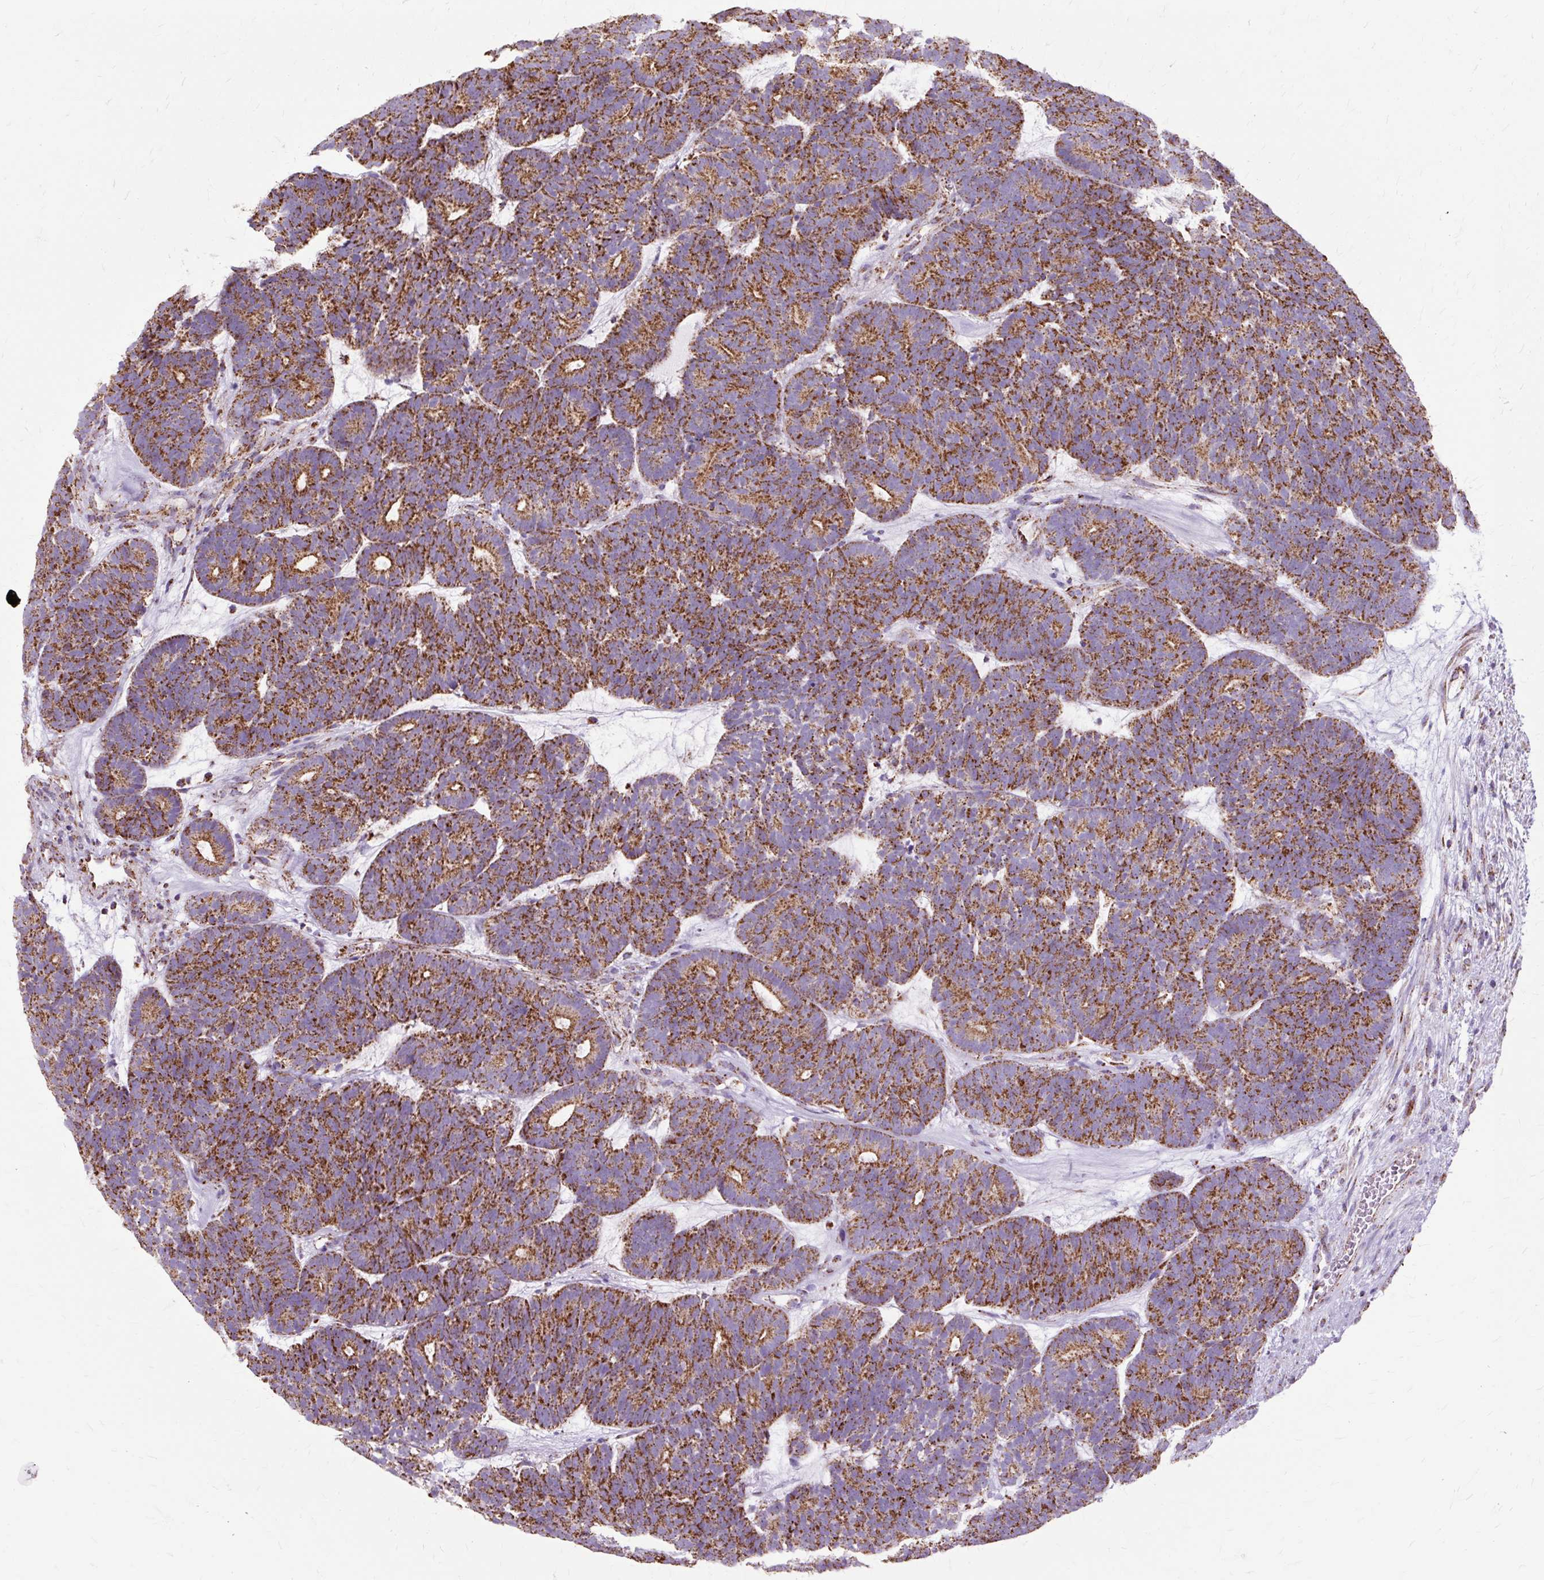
{"staining": {"intensity": "strong", "quantity": ">75%", "location": "cytoplasmic/membranous"}, "tissue": "head and neck cancer", "cell_type": "Tumor cells", "image_type": "cancer", "snomed": [{"axis": "morphology", "description": "Adenocarcinoma, NOS"}, {"axis": "topography", "description": "Head-Neck"}], "caption": "DAB (3,3'-diaminobenzidine) immunohistochemical staining of head and neck cancer (adenocarcinoma) demonstrates strong cytoplasmic/membranous protein expression in about >75% of tumor cells.", "gene": "DLAT", "patient": {"sex": "female", "age": 81}}